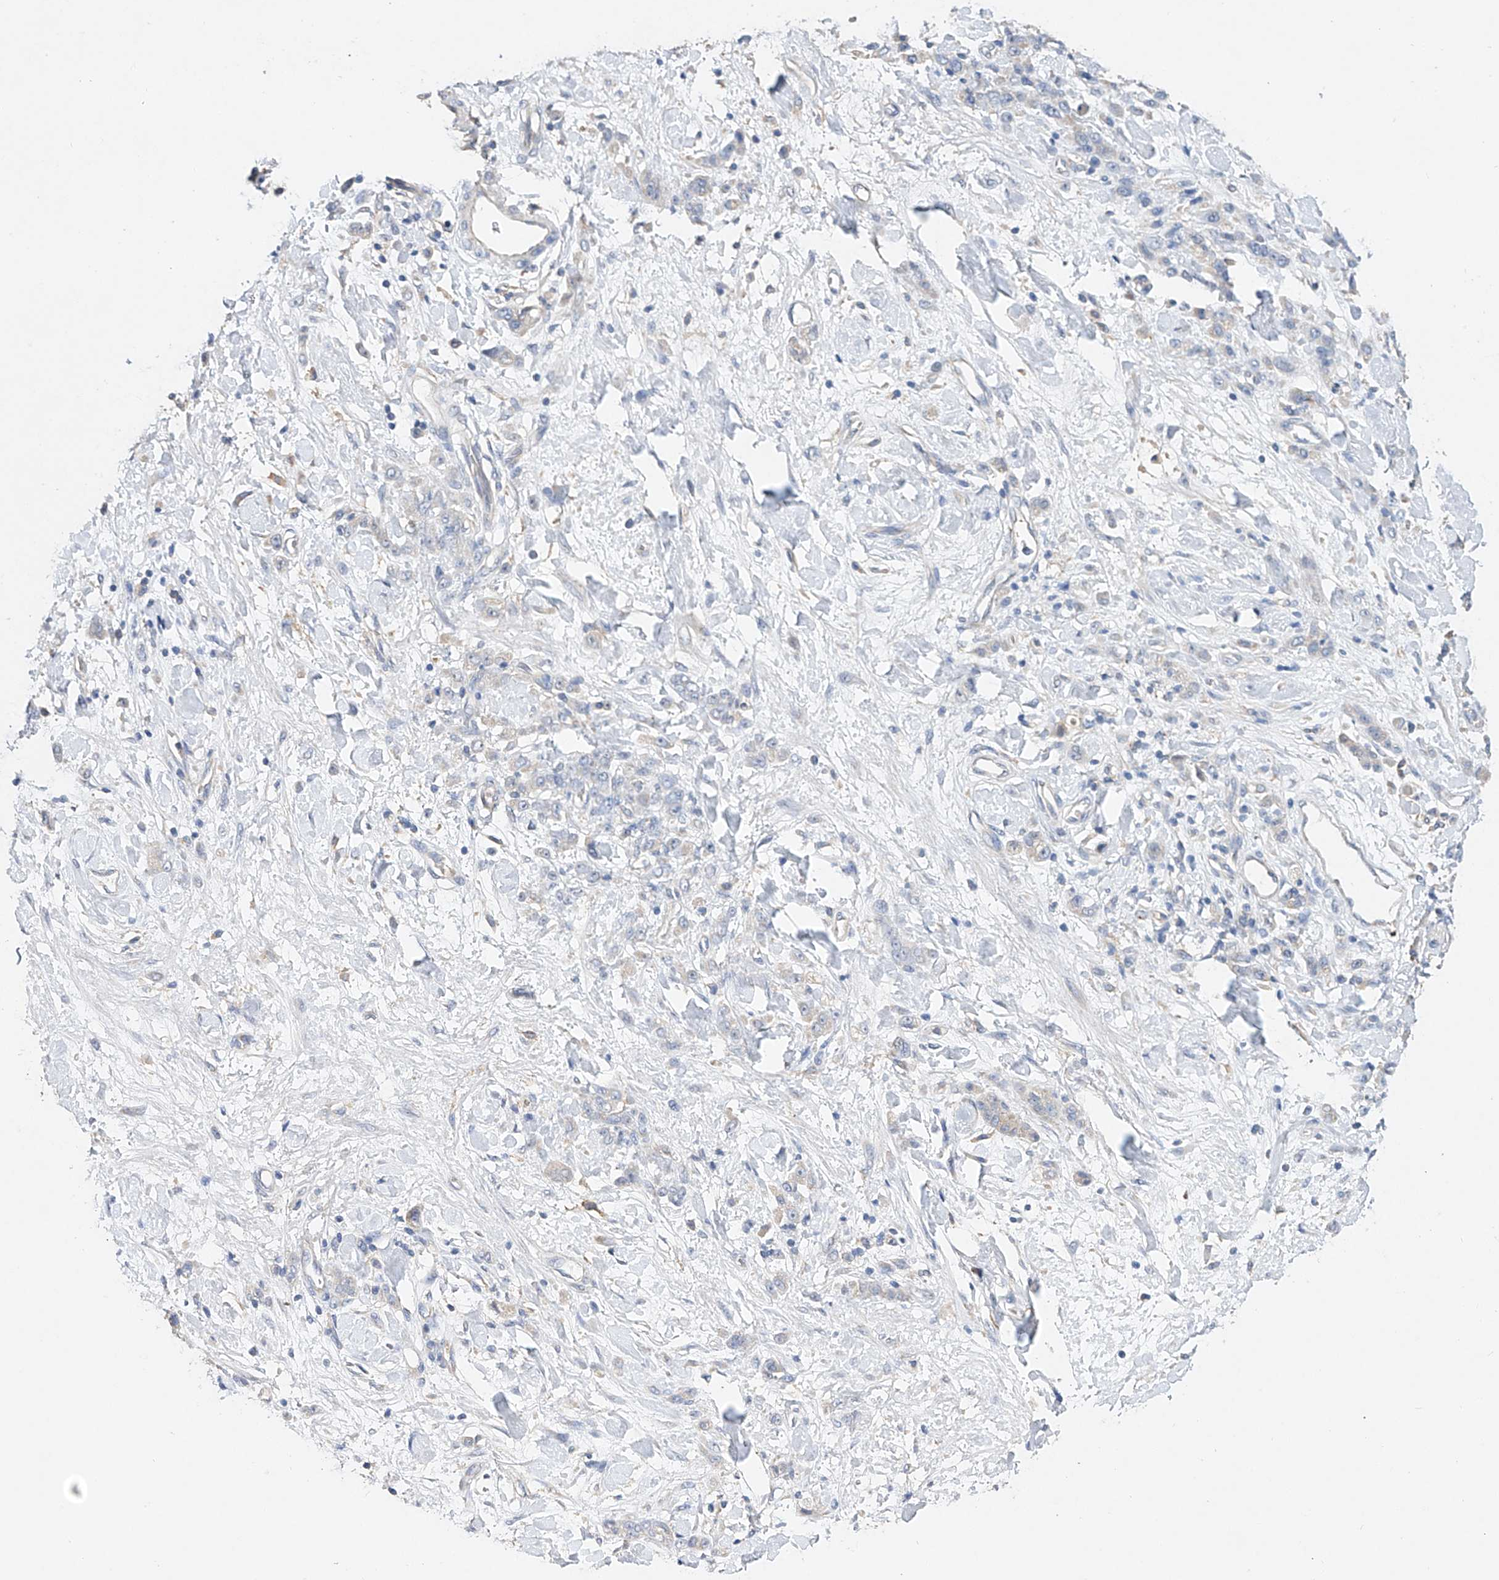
{"staining": {"intensity": "negative", "quantity": "none", "location": "none"}, "tissue": "stomach cancer", "cell_type": "Tumor cells", "image_type": "cancer", "snomed": [{"axis": "morphology", "description": "Normal tissue, NOS"}, {"axis": "morphology", "description": "Adenocarcinoma, NOS"}, {"axis": "topography", "description": "Stomach"}], "caption": "Immunohistochemistry photomicrograph of neoplastic tissue: adenocarcinoma (stomach) stained with DAB (3,3'-diaminobenzidine) demonstrates no significant protein staining in tumor cells. Nuclei are stained in blue.", "gene": "AMD1", "patient": {"sex": "male", "age": 82}}